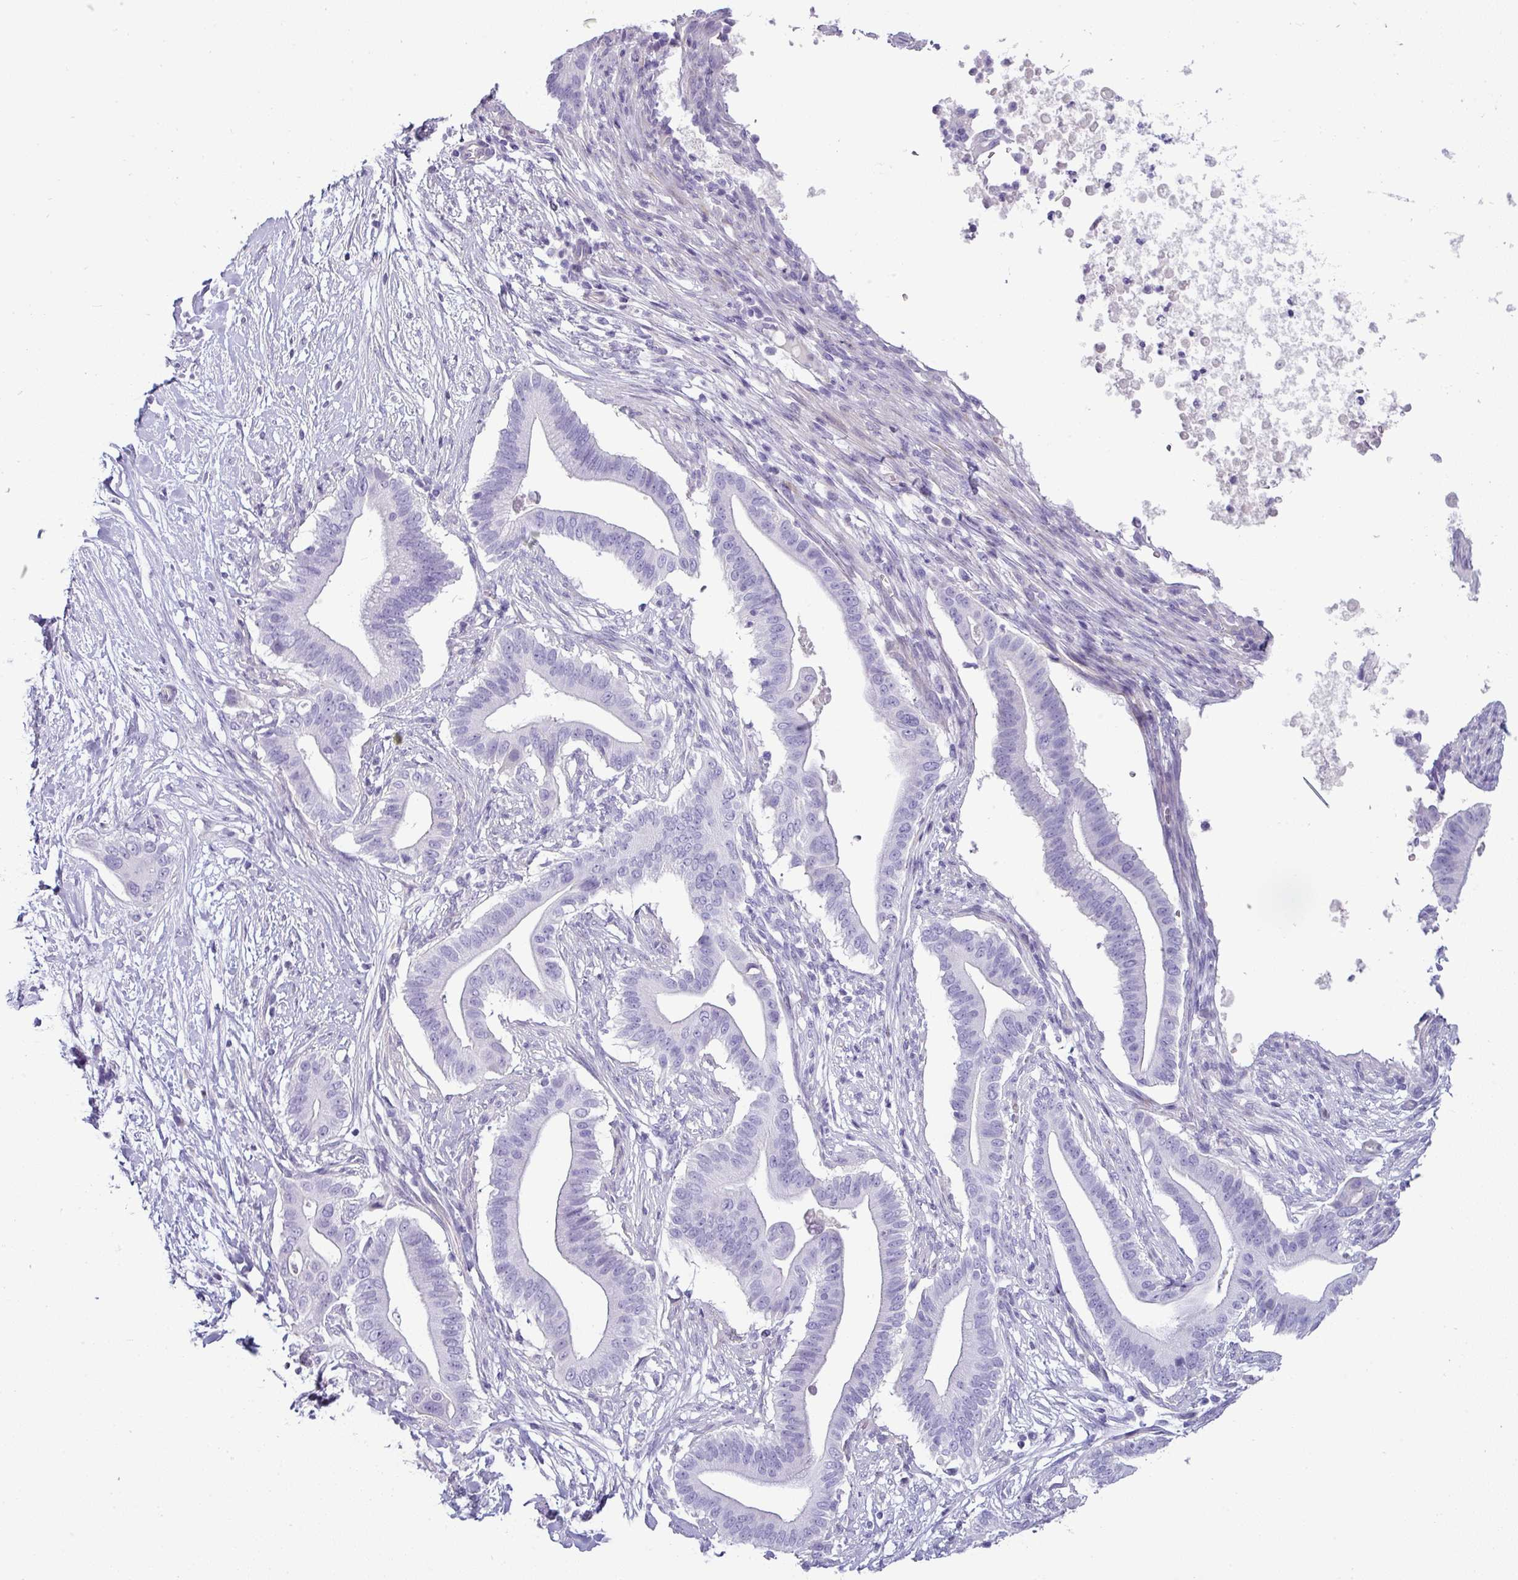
{"staining": {"intensity": "negative", "quantity": "none", "location": "none"}, "tissue": "pancreatic cancer", "cell_type": "Tumor cells", "image_type": "cancer", "snomed": [{"axis": "morphology", "description": "Adenocarcinoma, NOS"}, {"axis": "topography", "description": "Pancreas"}], "caption": "There is no significant expression in tumor cells of pancreatic cancer (adenocarcinoma).", "gene": "VCX2", "patient": {"sex": "male", "age": 68}}